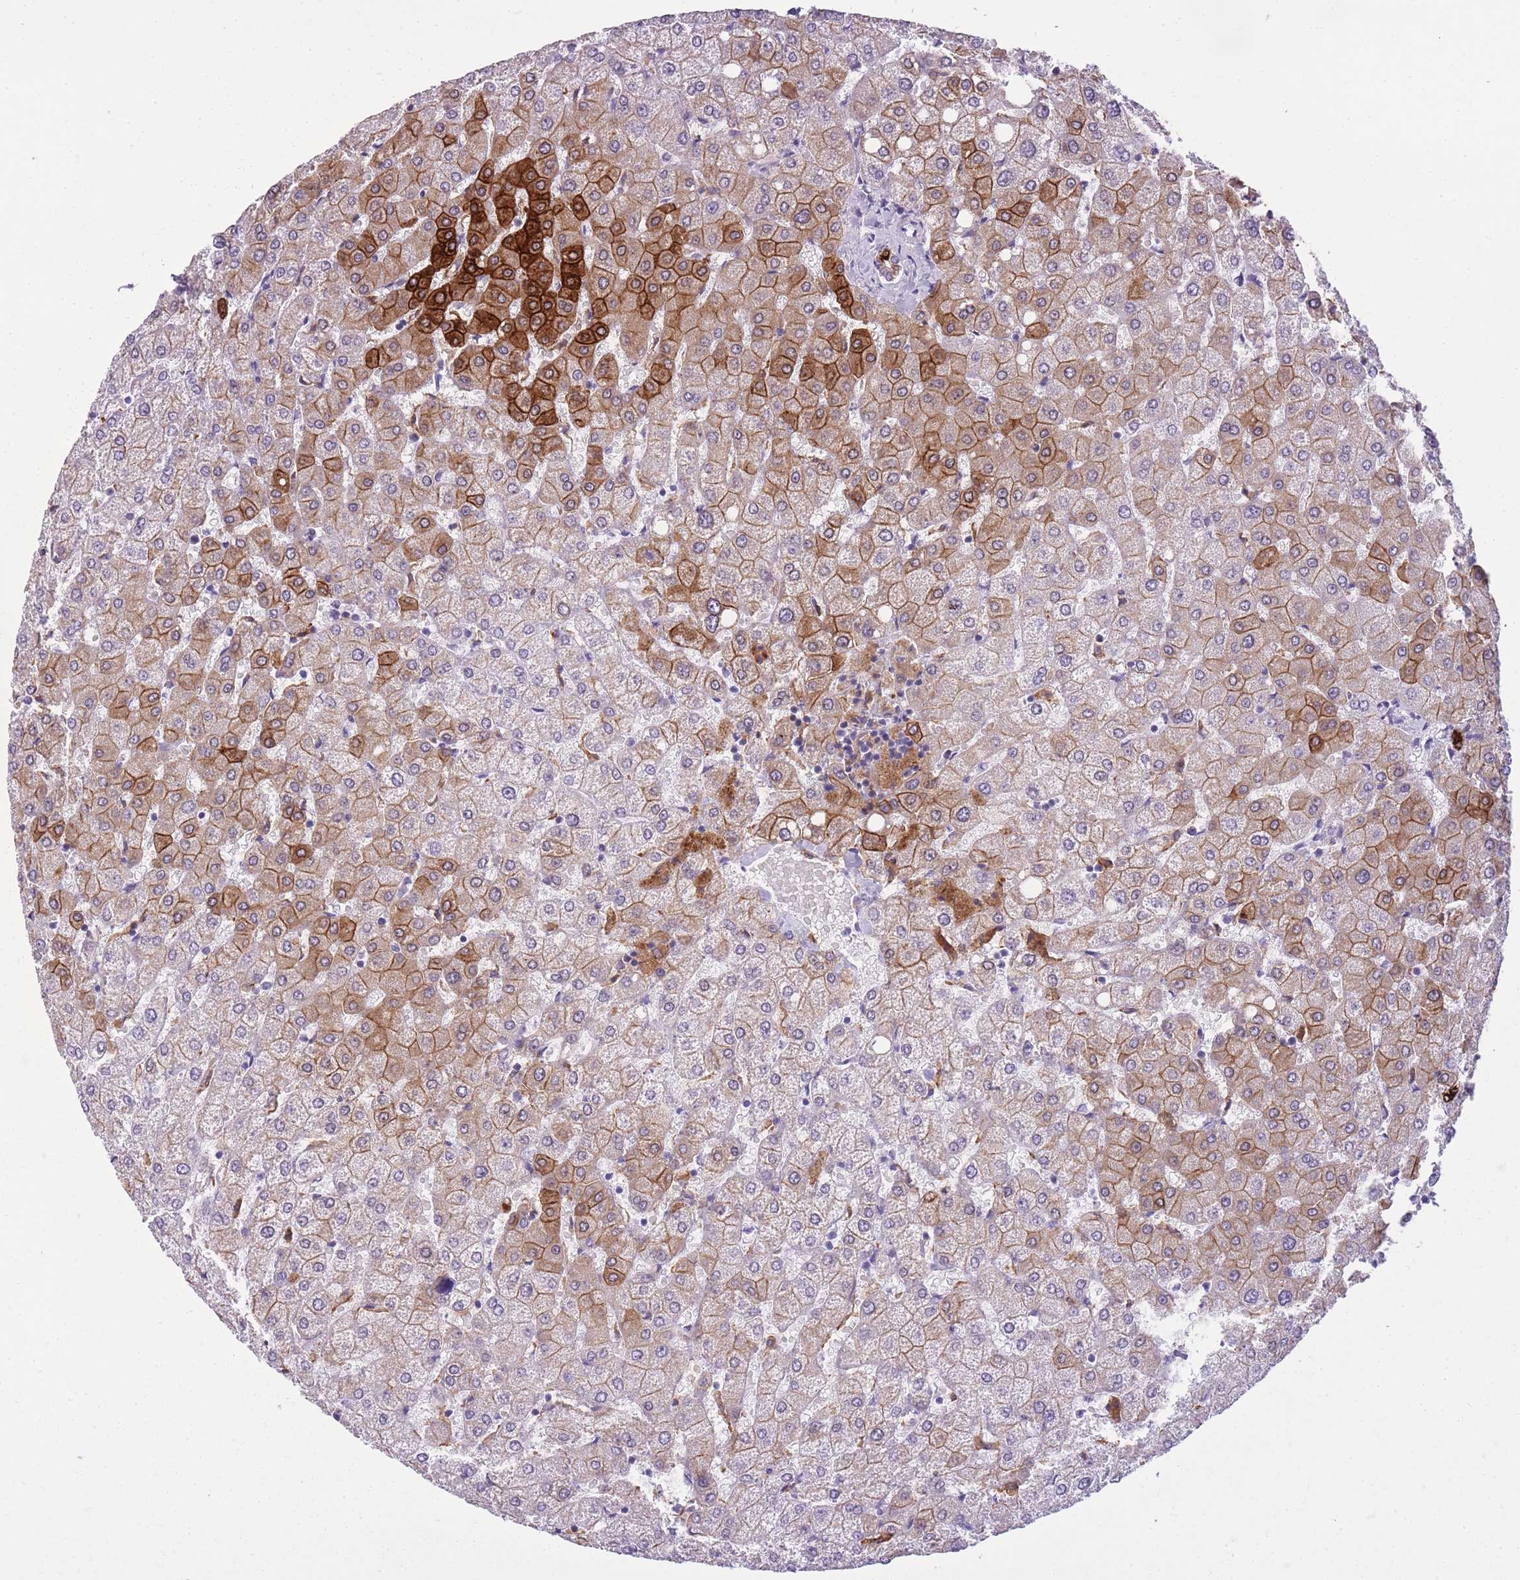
{"staining": {"intensity": "strong", "quantity": ">75%", "location": "cytoplasmic/membranous"}, "tissue": "liver", "cell_type": "Cholangiocytes", "image_type": "normal", "snomed": [{"axis": "morphology", "description": "Normal tissue, NOS"}, {"axis": "topography", "description": "Liver"}], "caption": "Approximately >75% of cholangiocytes in normal liver display strong cytoplasmic/membranous protein expression as visualized by brown immunohistochemical staining.", "gene": "RADX", "patient": {"sex": "female", "age": 54}}